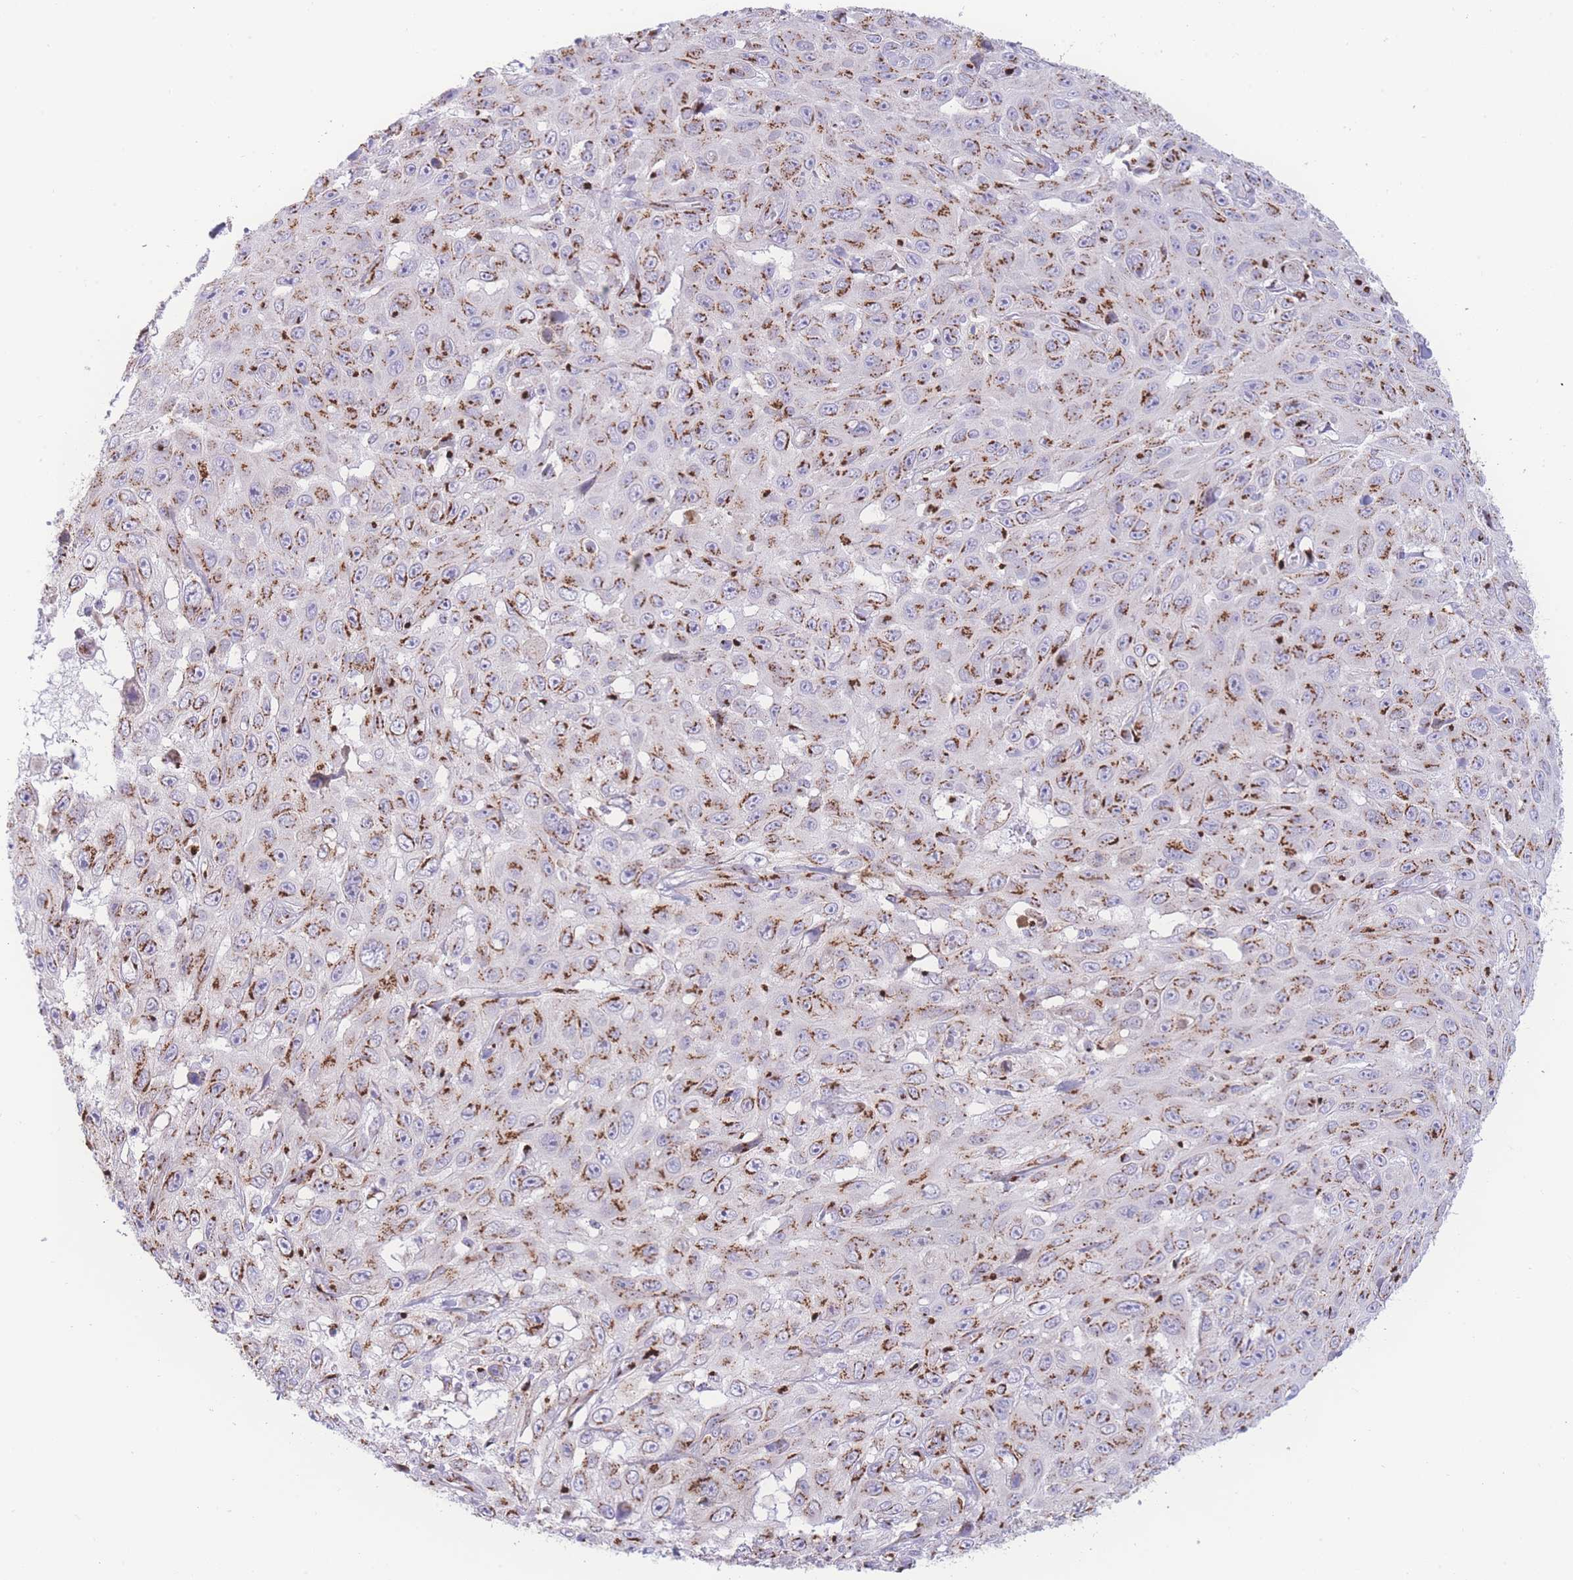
{"staining": {"intensity": "strong", "quantity": ">75%", "location": "cytoplasmic/membranous"}, "tissue": "skin cancer", "cell_type": "Tumor cells", "image_type": "cancer", "snomed": [{"axis": "morphology", "description": "Squamous cell carcinoma, NOS"}, {"axis": "topography", "description": "Skin"}], "caption": "Immunohistochemistry of human squamous cell carcinoma (skin) reveals high levels of strong cytoplasmic/membranous expression in approximately >75% of tumor cells. (DAB IHC, brown staining for protein, blue staining for nuclei).", "gene": "GOLM2", "patient": {"sex": "male", "age": 82}}